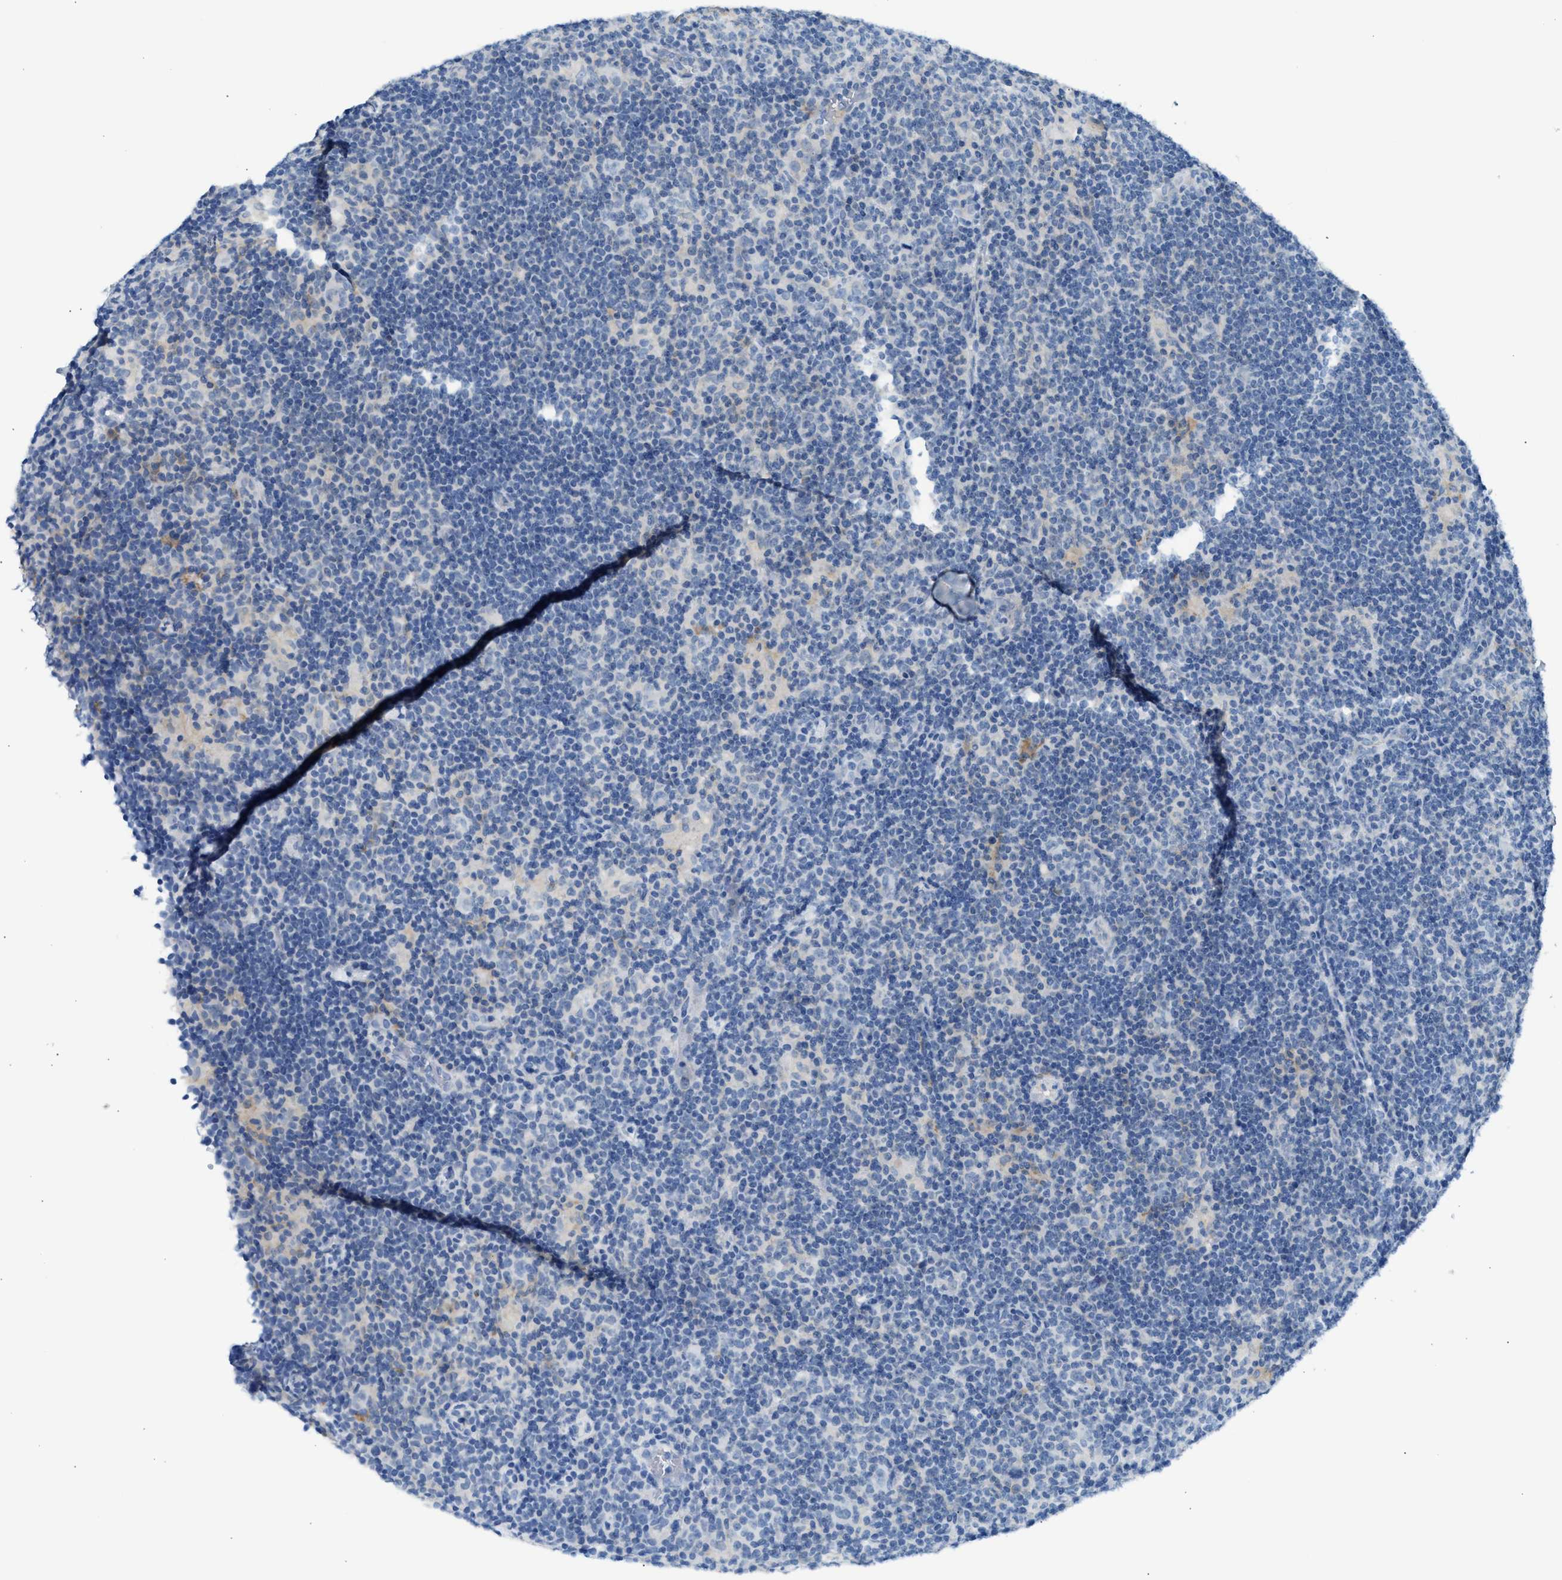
{"staining": {"intensity": "negative", "quantity": "none", "location": "none"}, "tissue": "lymphoma", "cell_type": "Tumor cells", "image_type": "cancer", "snomed": [{"axis": "morphology", "description": "Hodgkin's disease, NOS"}, {"axis": "topography", "description": "Lymph node"}], "caption": "This is an immunohistochemistry image of human lymphoma. There is no staining in tumor cells.", "gene": "ERBB2", "patient": {"sex": "female", "age": 57}}